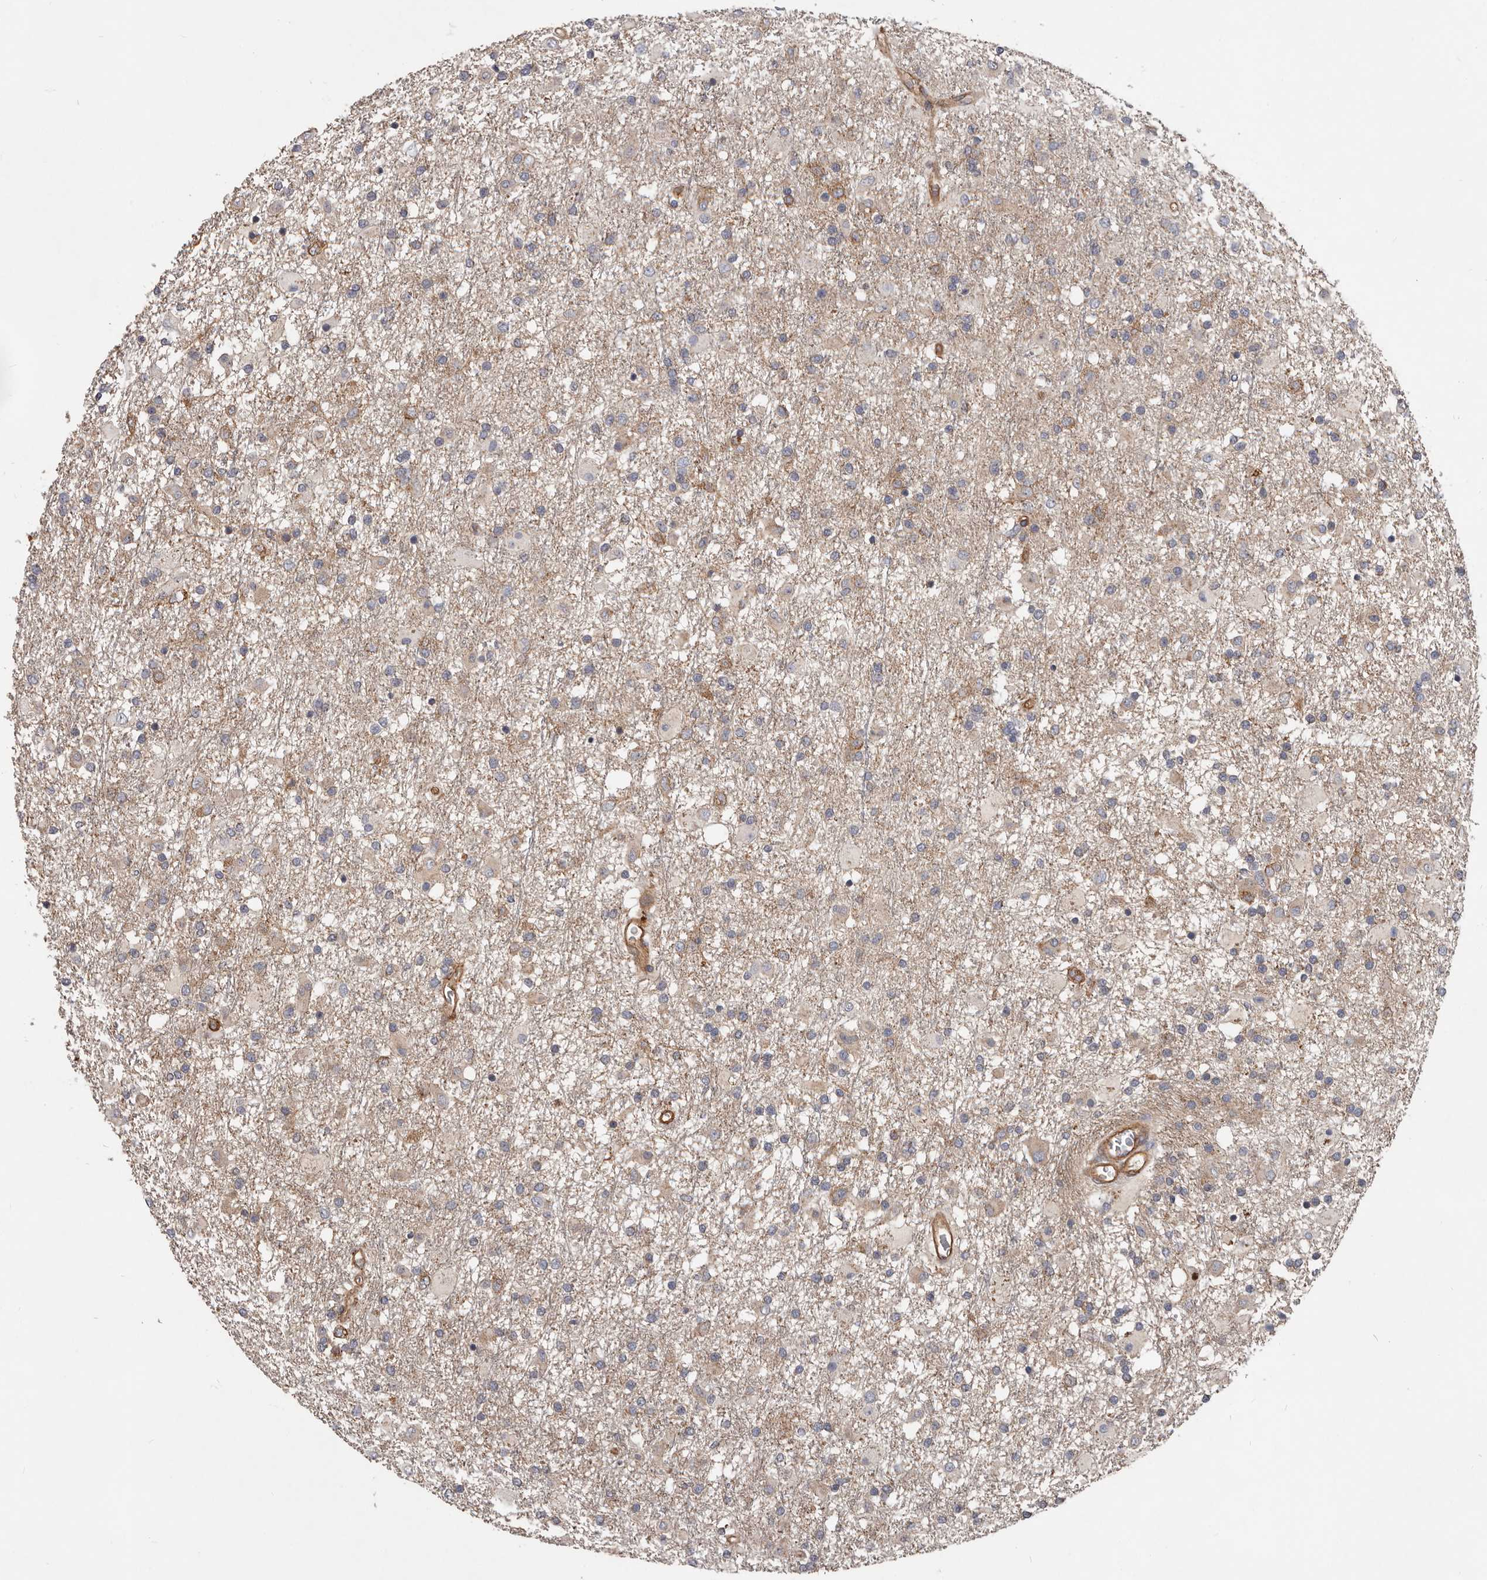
{"staining": {"intensity": "weak", "quantity": ">75%", "location": "cytoplasmic/membranous"}, "tissue": "glioma", "cell_type": "Tumor cells", "image_type": "cancer", "snomed": [{"axis": "morphology", "description": "Glioma, malignant, Low grade"}, {"axis": "topography", "description": "Brain"}], "caption": "Approximately >75% of tumor cells in malignant glioma (low-grade) exhibit weak cytoplasmic/membranous protein expression as visualized by brown immunohistochemical staining.", "gene": "PNRC2", "patient": {"sex": "male", "age": 65}}